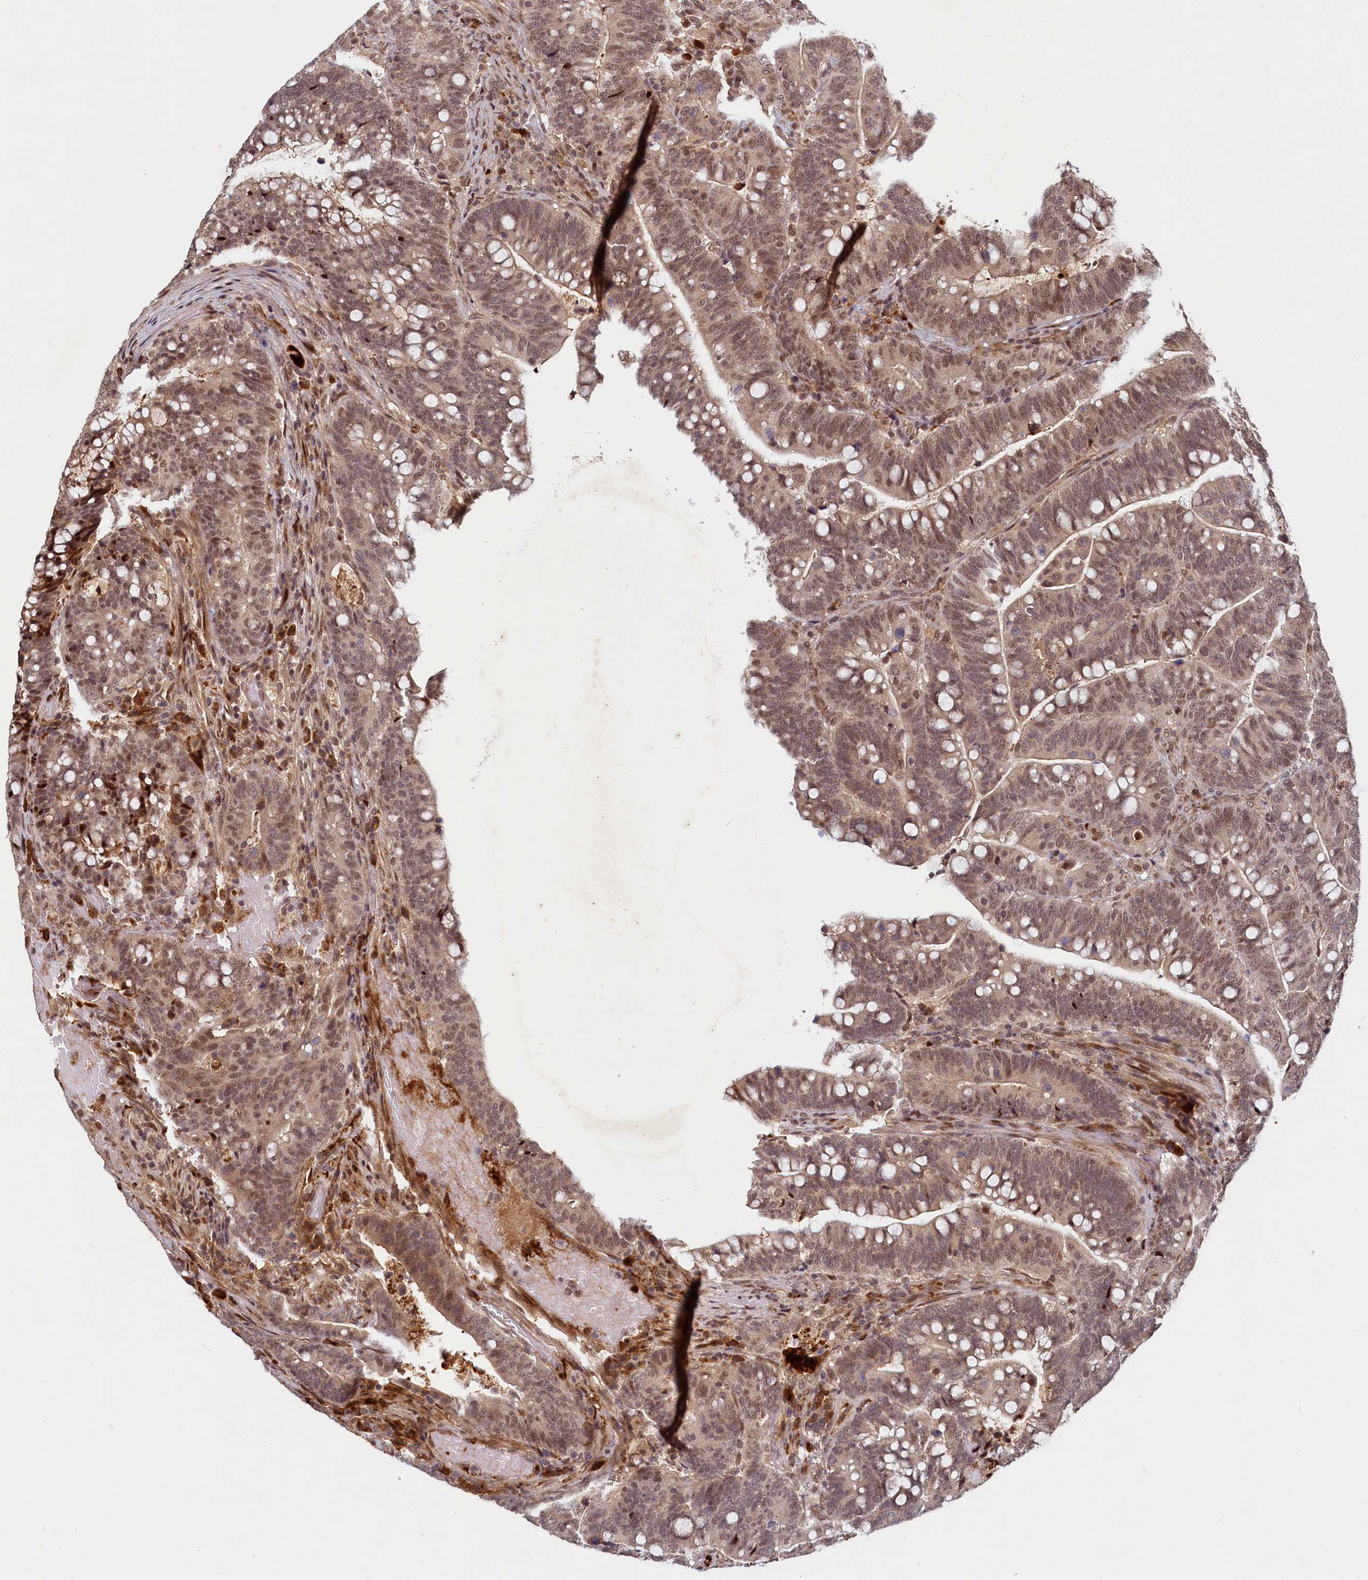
{"staining": {"intensity": "moderate", "quantity": ">75%", "location": "nuclear"}, "tissue": "colorectal cancer", "cell_type": "Tumor cells", "image_type": "cancer", "snomed": [{"axis": "morphology", "description": "Normal tissue, NOS"}, {"axis": "morphology", "description": "Adenocarcinoma, NOS"}, {"axis": "topography", "description": "Colon"}], "caption": "There is medium levels of moderate nuclear positivity in tumor cells of colorectal adenocarcinoma, as demonstrated by immunohistochemical staining (brown color).", "gene": "TRAPPC4", "patient": {"sex": "female", "age": 66}}